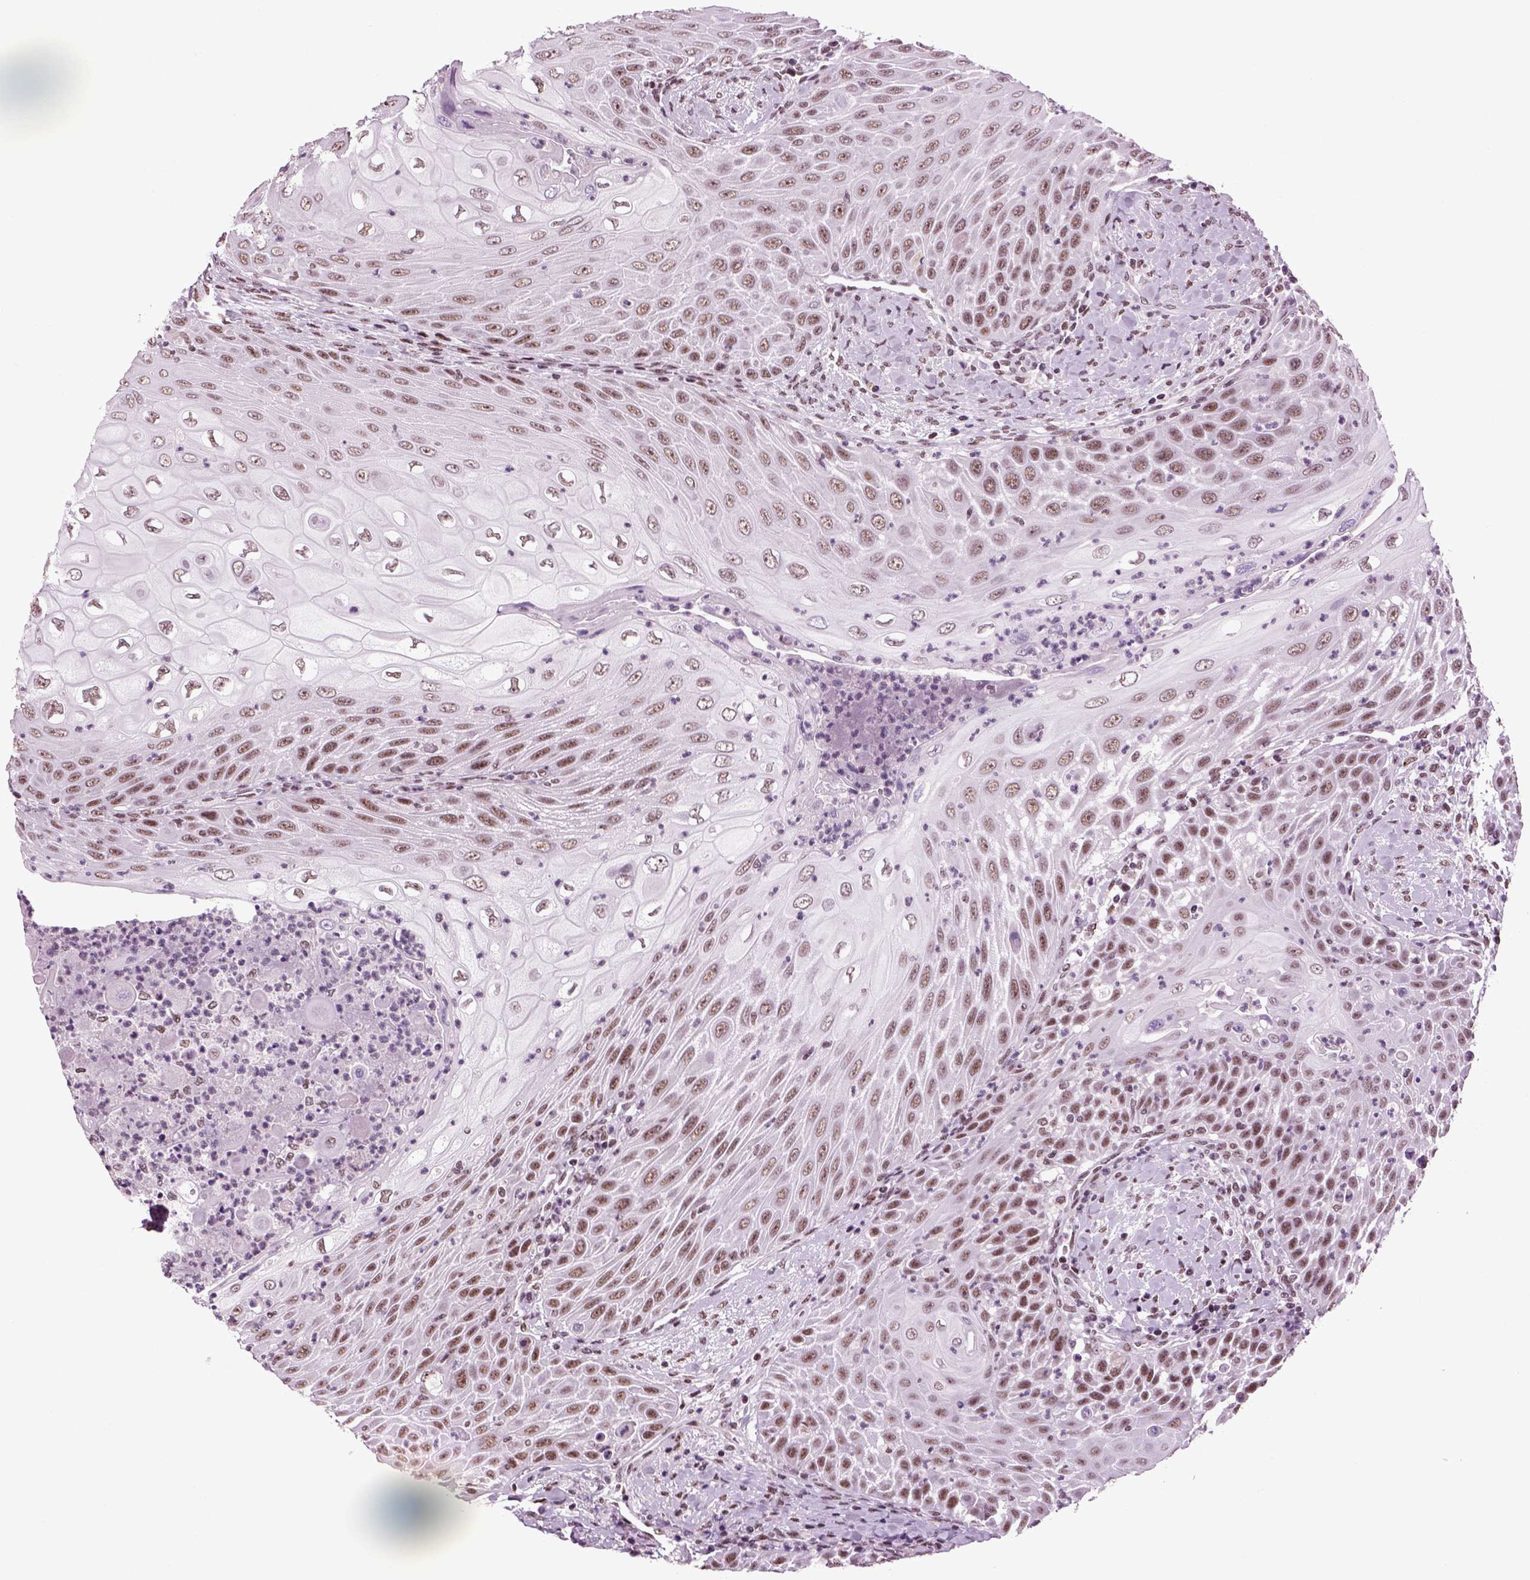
{"staining": {"intensity": "moderate", "quantity": ">75%", "location": "nuclear"}, "tissue": "head and neck cancer", "cell_type": "Tumor cells", "image_type": "cancer", "snomed": [{"axis": "morphology", "description": "Squamous cell carcinoma, NOS"}, {"axis": "topography", "description": "Head-Neck"}], "caption": "Immunohistochemical staining of head and neck cancer (squamous cell carcinoma) shows medium levels of moderate nuclear protein expression in about >75% of tumor cells.", "gene": "RCOR3", "patient": {"sex": "male", "age": 69}}